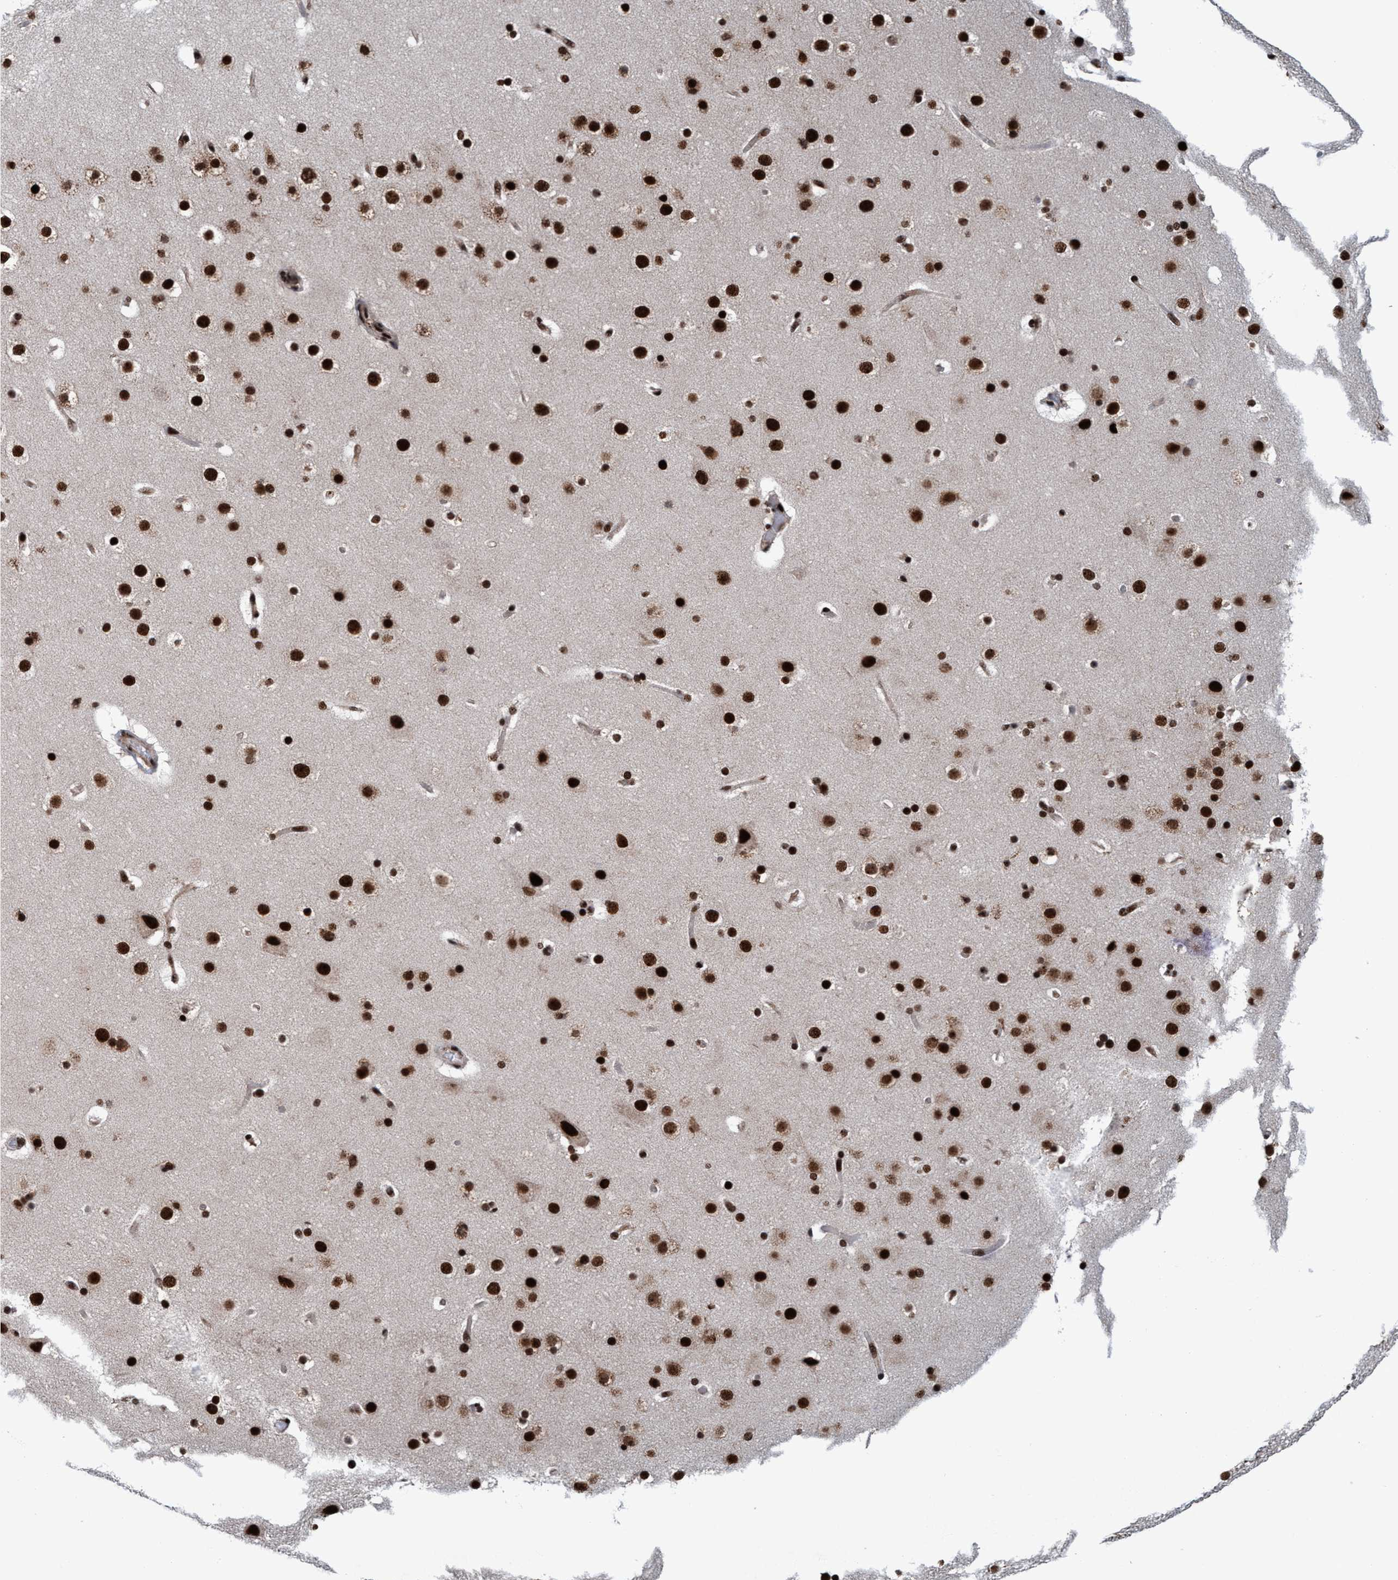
{"staining": {"intensity": "strong", "quantity": ">75%", "location": "nuclear"}, "tissue": "cerebral cortex", "cell_type": "Endothelial cells", "image_type": "normal", "snomed": [{"axis": "morphology", "description": "Normal tissue, NOS"}, {"axis": "topography", "description": "Cerebral cortex"}], "caption": "Cerebral cortex stained with immunohistochemistry (IHC) exhibits strong nuclear positivity in approximately >75% of endothelial cells.", "gene": "TOPBP1", "patient": {"sex": "male", "age": 57}}